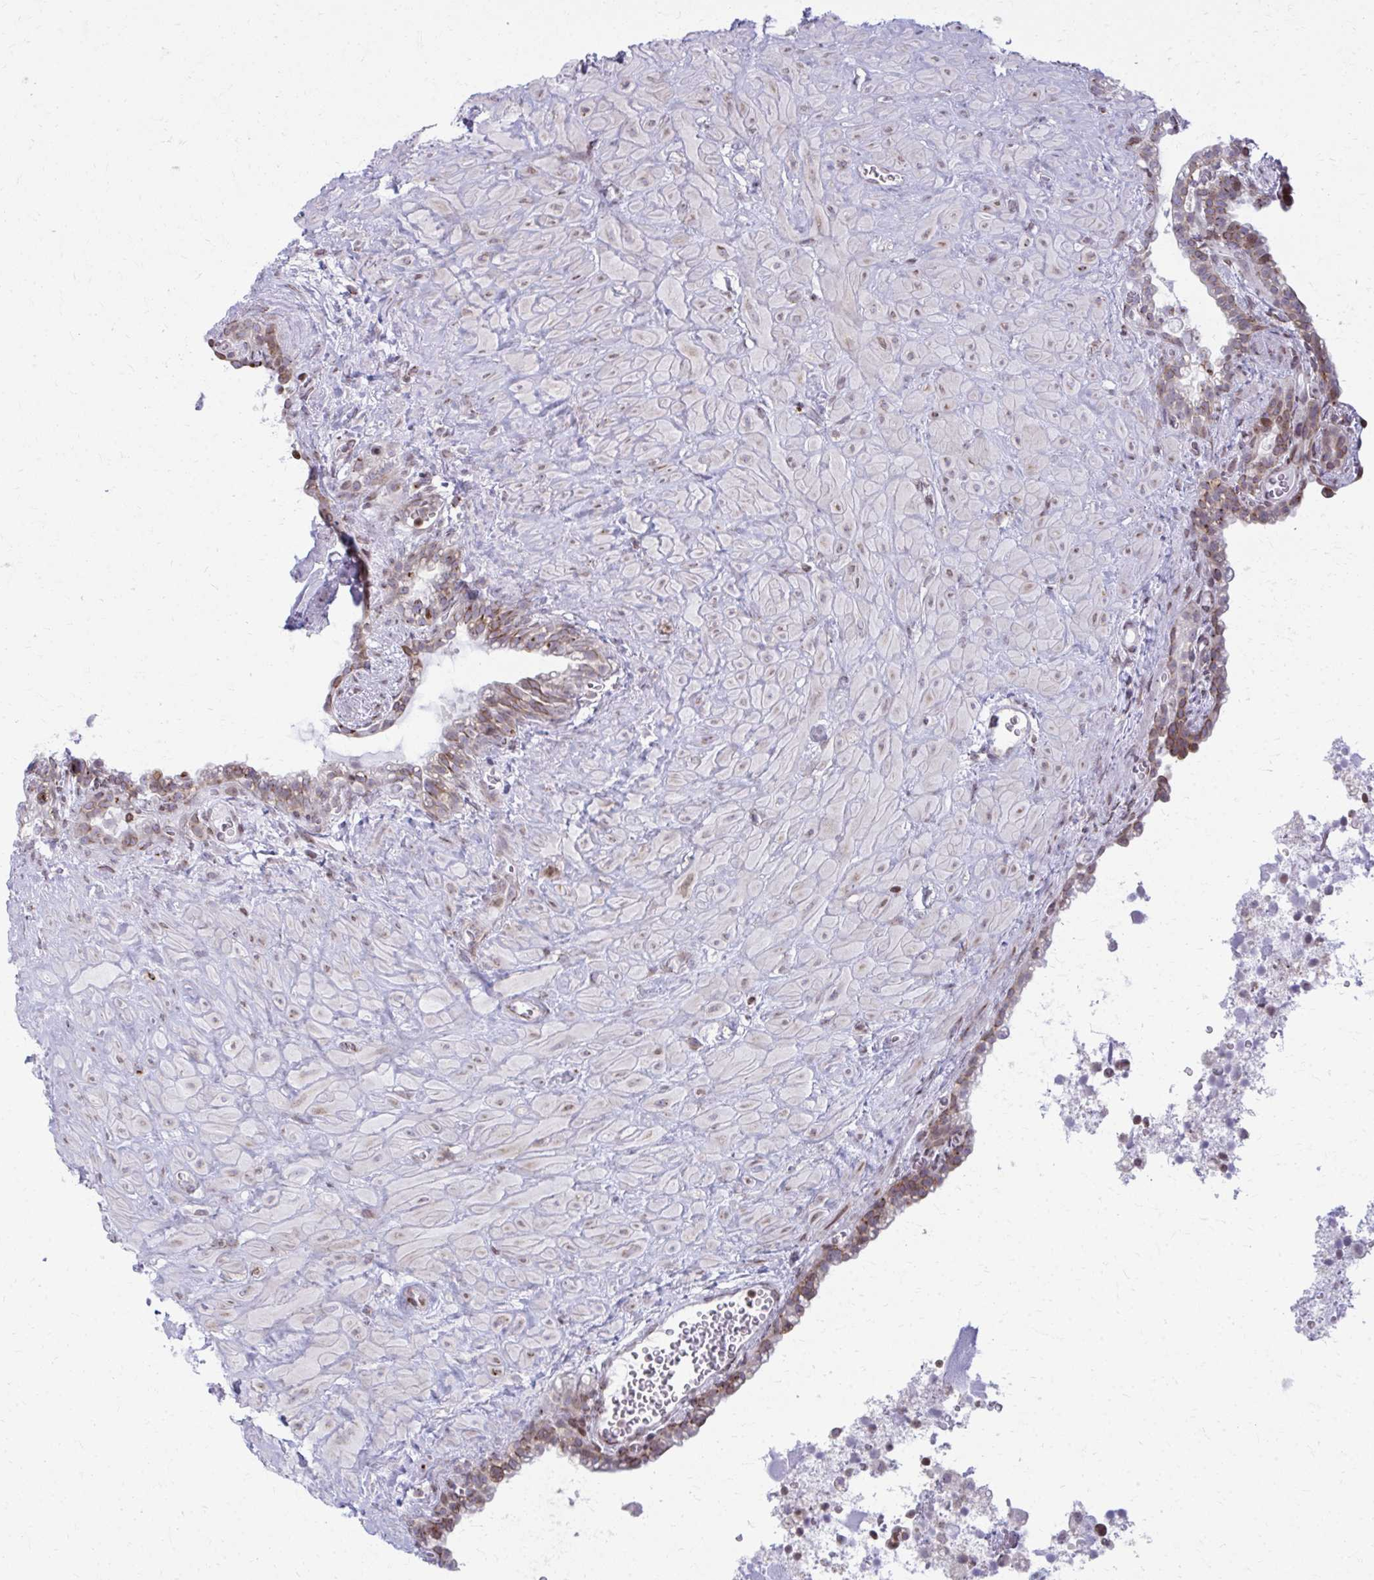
{"staining": {"intensity": "moderate", "quantity": "25%-75%", "location": "nuclear"}, "tissue": "seminal vesicle", "cell_type": "Glandular cells", "image_type": "normal", "snomed": [{"axis": "morphology", "description": "Normal tissue, NOS"}, {"axis": "topography", "description": "Seminal veicle"}], "caption": "An immunohistochemistry image of unremarkable tissue is shown. Protein staining in brown labels moderate nuclear positivity in seminal vesicle within glandular cells.", "gene": "AP5M1", "patient": {"sex": "male", "age": 76}}